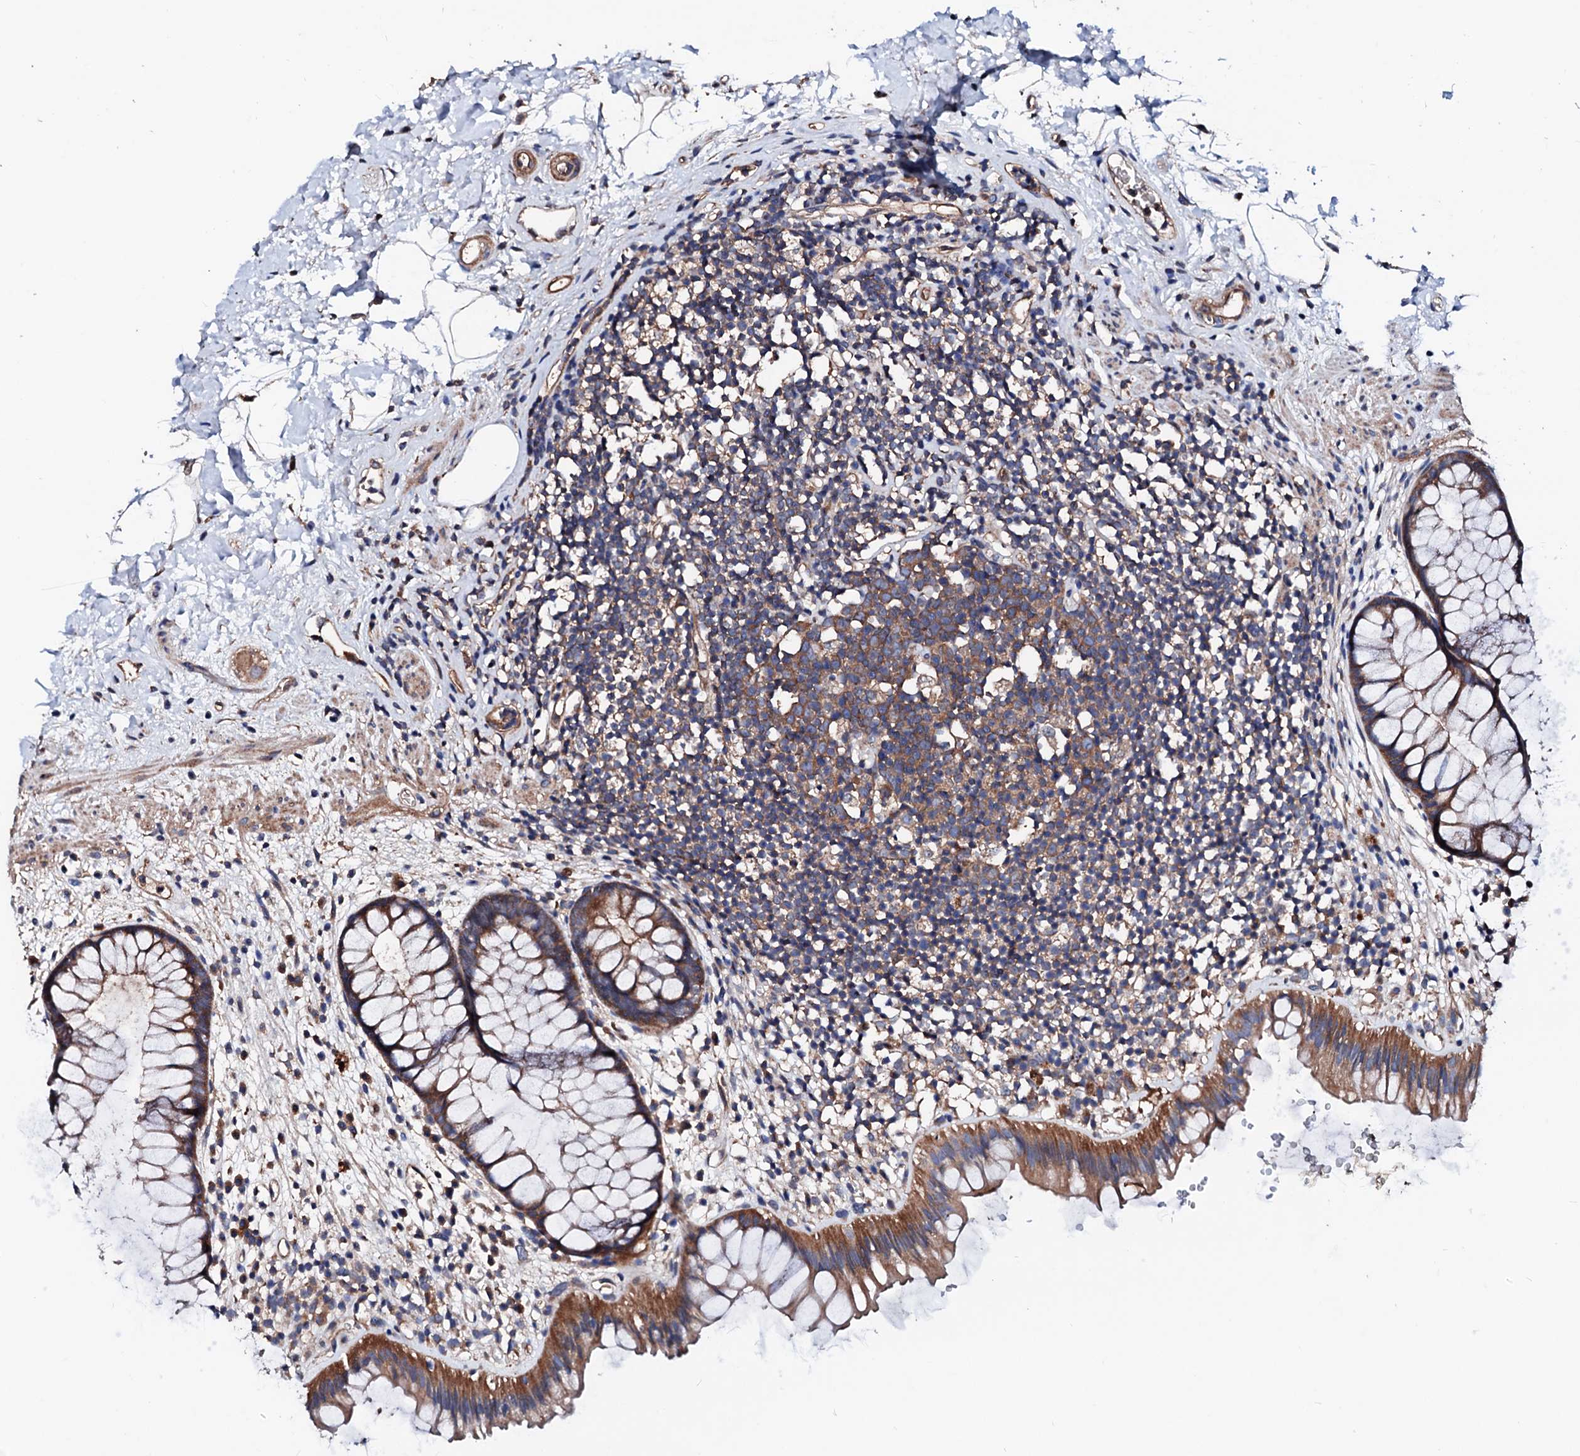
{"staining": {"intensity": "moderate", "quantity": ">75%", "location": "cytoplasmic/membranous"}, "tissue": "rectum", "cell_type": "Glandular cells", "image_type": "normal", "snomed": [{"axis": "morphology", "description": "Normal tissue, NOS"}, {"axis": "topography", "description": "Rectum"}], "caption": "Unremarkable rectum was stained to show a protein in brown. There is medium levels of moderate cytoplasmic/membranous staining in about >75% of glandular cells. The staining is performed using DAB (3,3'-diaminobenzidine) brown chromogen to label protein expression. The nuclei are counter-stained blue using hematoxylin.", "gene": "TBCEL", "patient": {"sex": "male", "age": 51}}